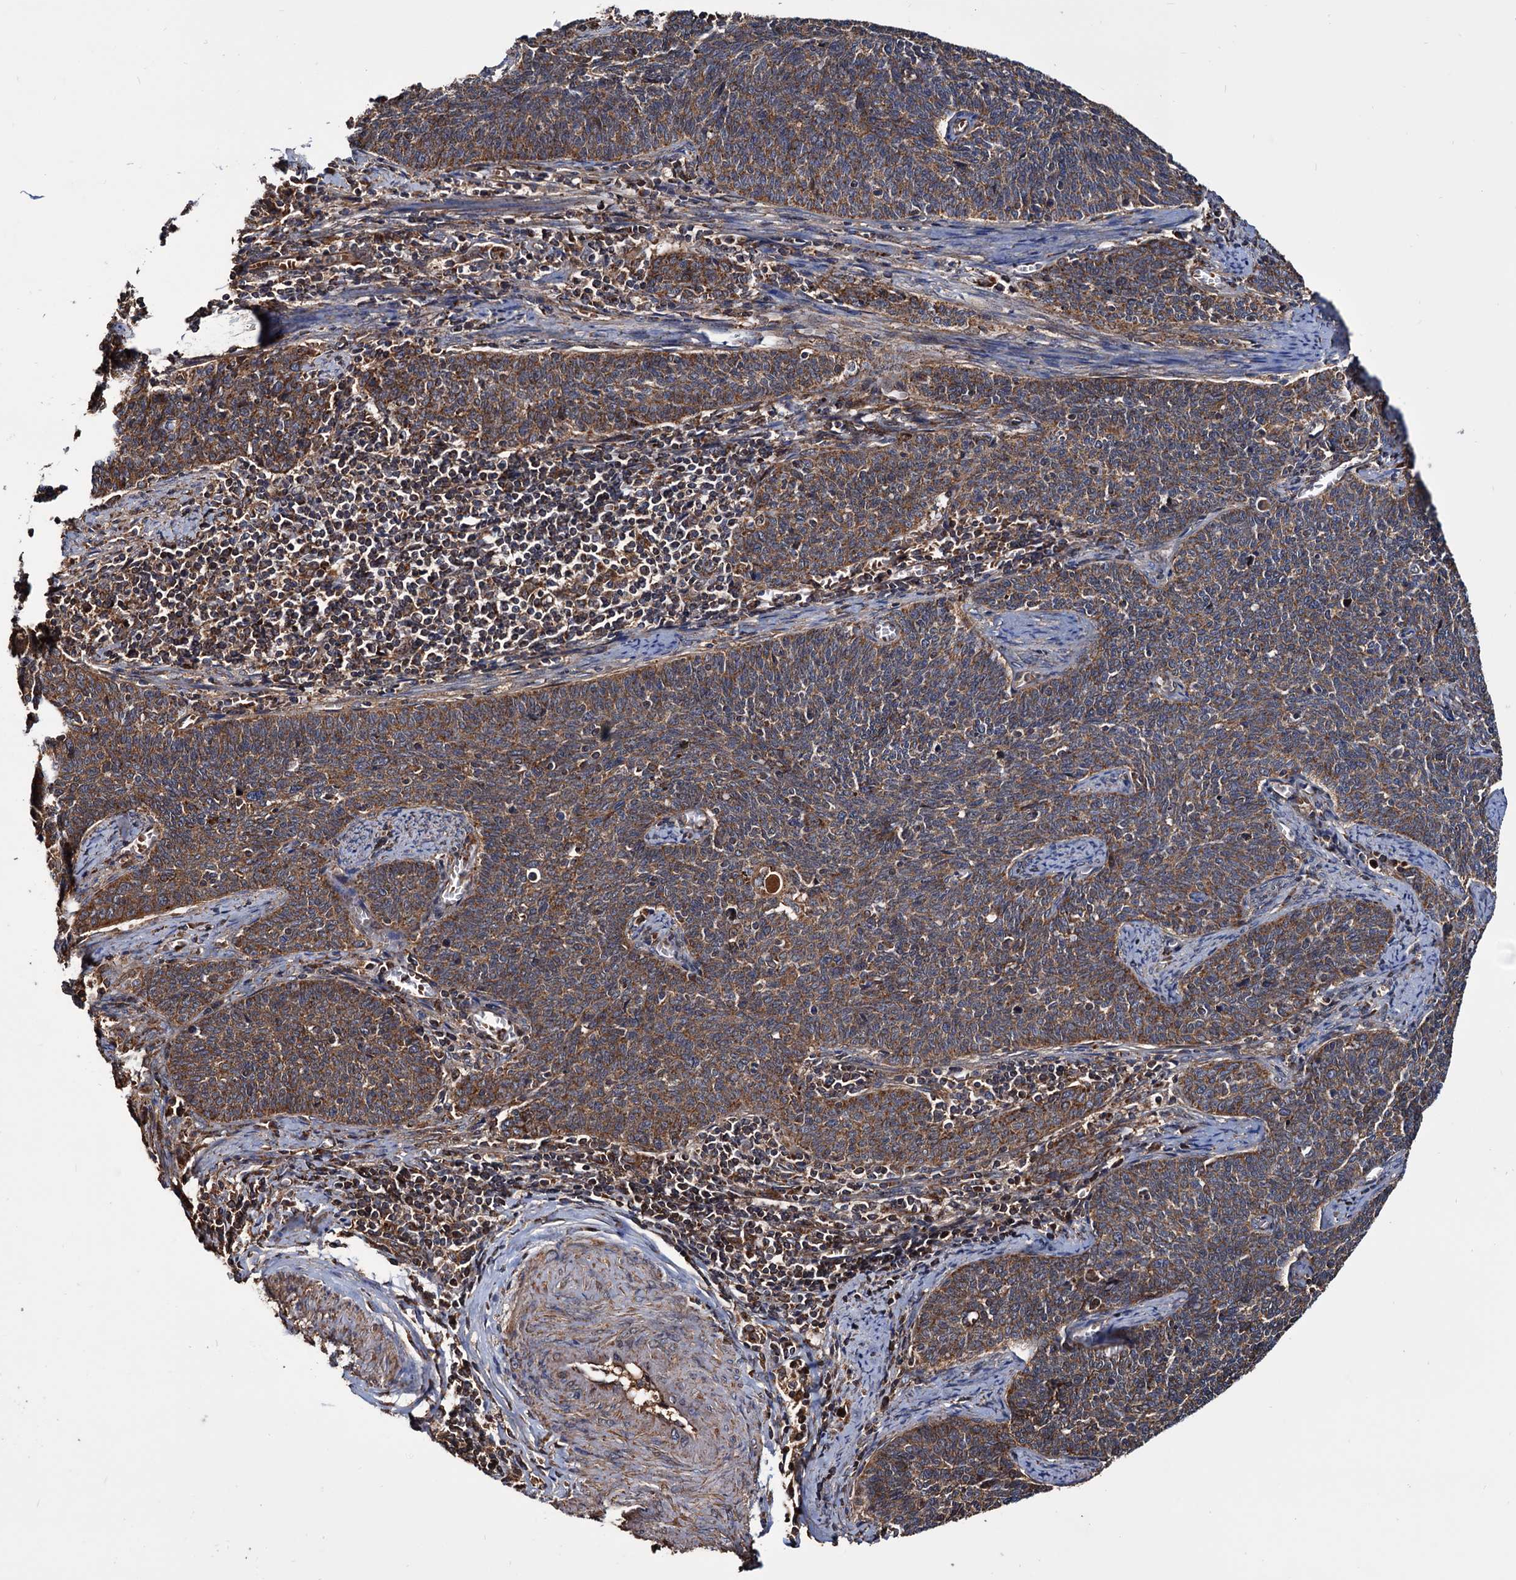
{"staining": {"intensity": "moderate", "quantity": ">75%", "location": "cytoplasmic/membranous"}, "tissue": "cervical cancer", "cell_type": "Tumor cells", "image_type": "cancer", "snomed": [{"axis": "morphology", "description": "Squamous cell carcinoma, NOS"}, {"axis": "topography", "description": "Cervix"}], "caption": "A brown stain shows moderate cytoplasmic/membranous staining of a protein in cervical squamous cell carcinoma tumor cells. The staining was performed using DAB (3,3'-diaminobenzidine), with brown indicating positive protein expression. Nuclei are stained blue with hematoxylin.", "gene": "MRPL42", "patient": {"sex": "female", "age": 39}}